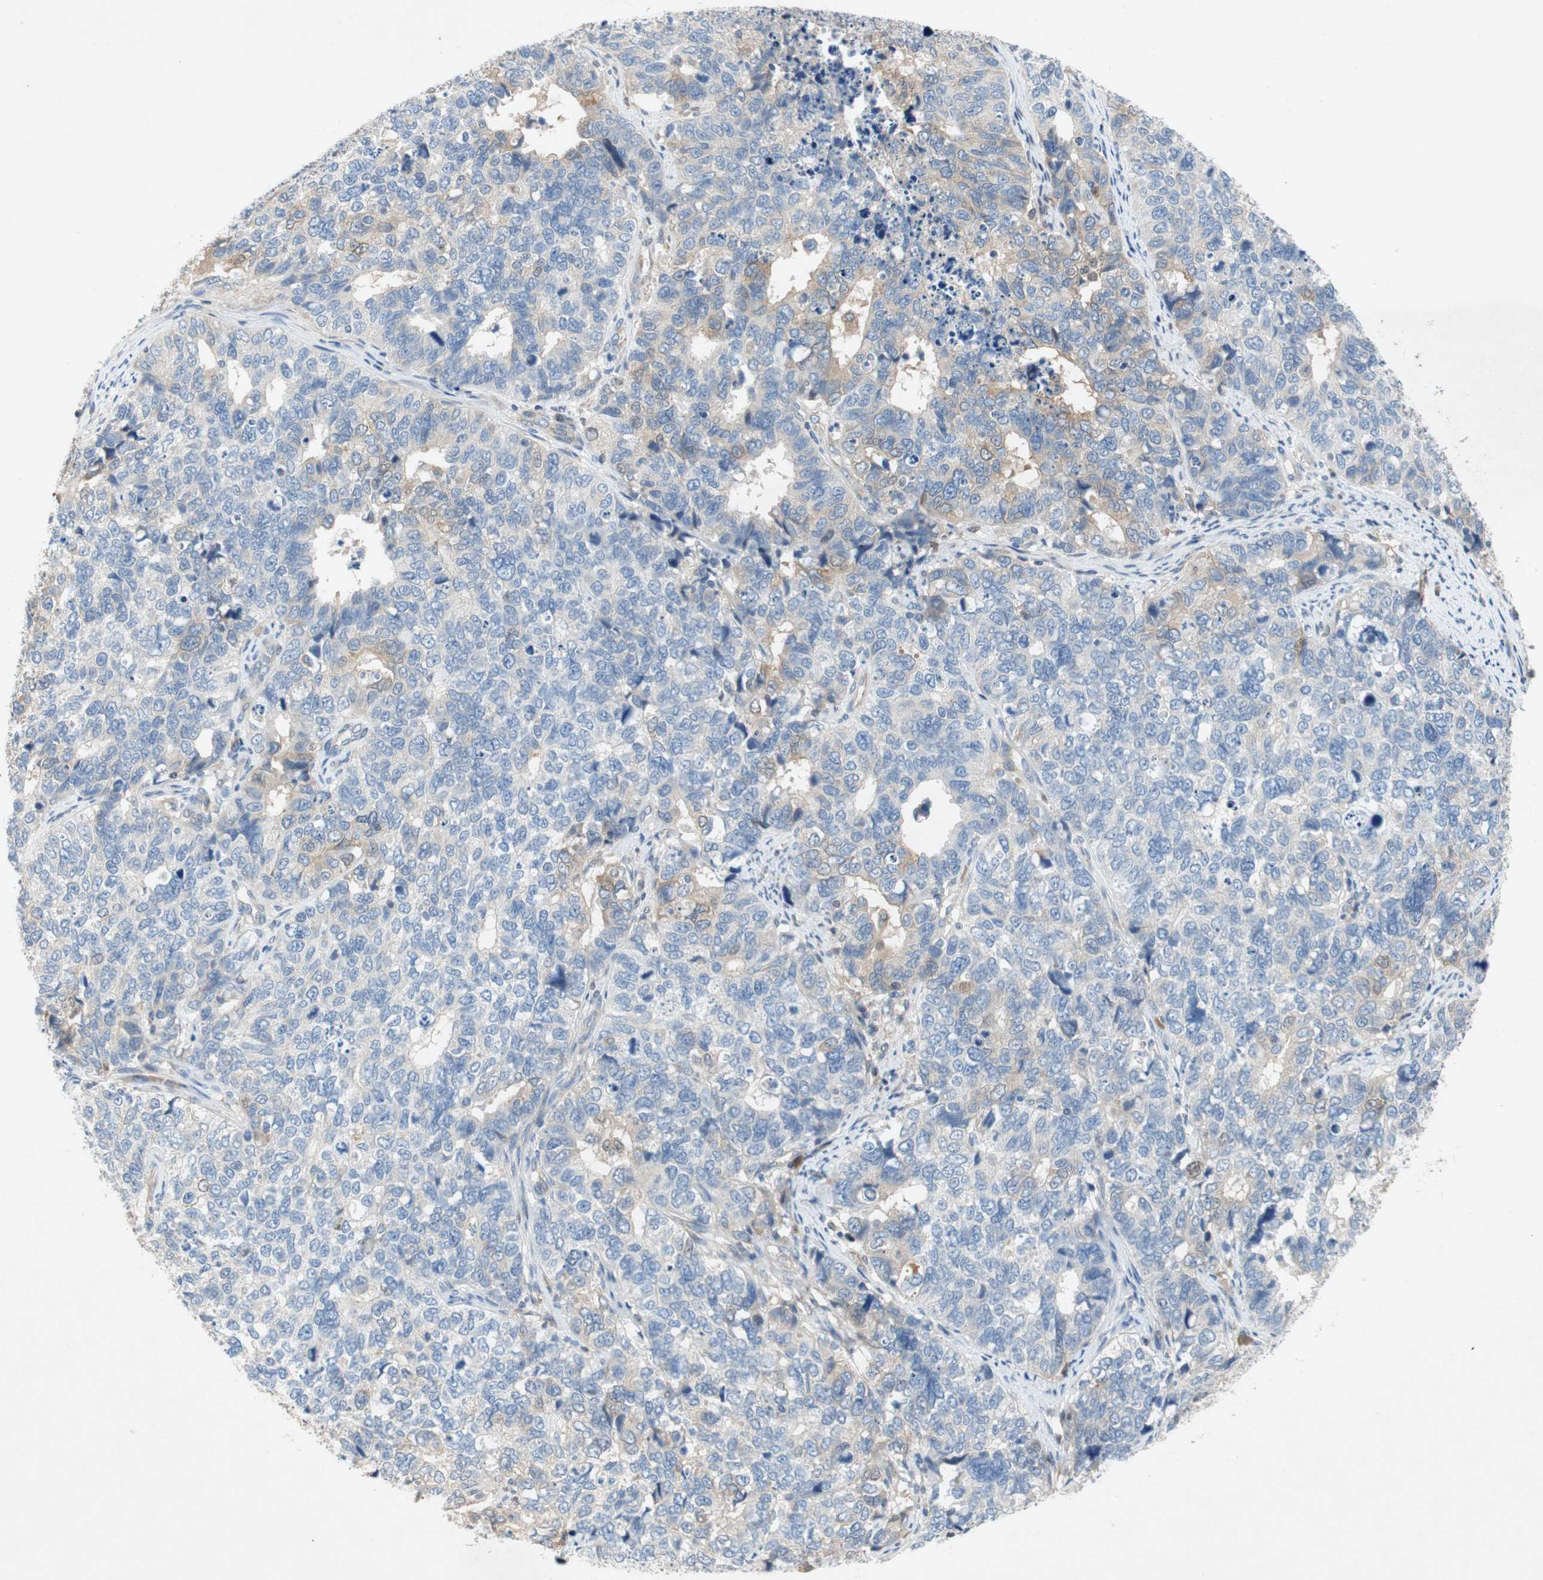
{"staining": {"intensity": "weak", "quantity": "<25%", "location": "cytoplasmic/membranous"}, "tissue": "cervical cancer", "cell_type": "Tumor cells", "image_type": "cancer", "snomed": [{"axis": "morphology", "description": "Squamous cell carcinoma, NOS"}, {"axis": "topography", "description": "Cervix"}], "caption": "This is a micrograph of immunohistochemistry (IHC) staining of squamous cell carcinoma (cervical), which shows no staining in tumor cells.", "gene": "RELB", "patient": {"sex": "female", "age": 63}}